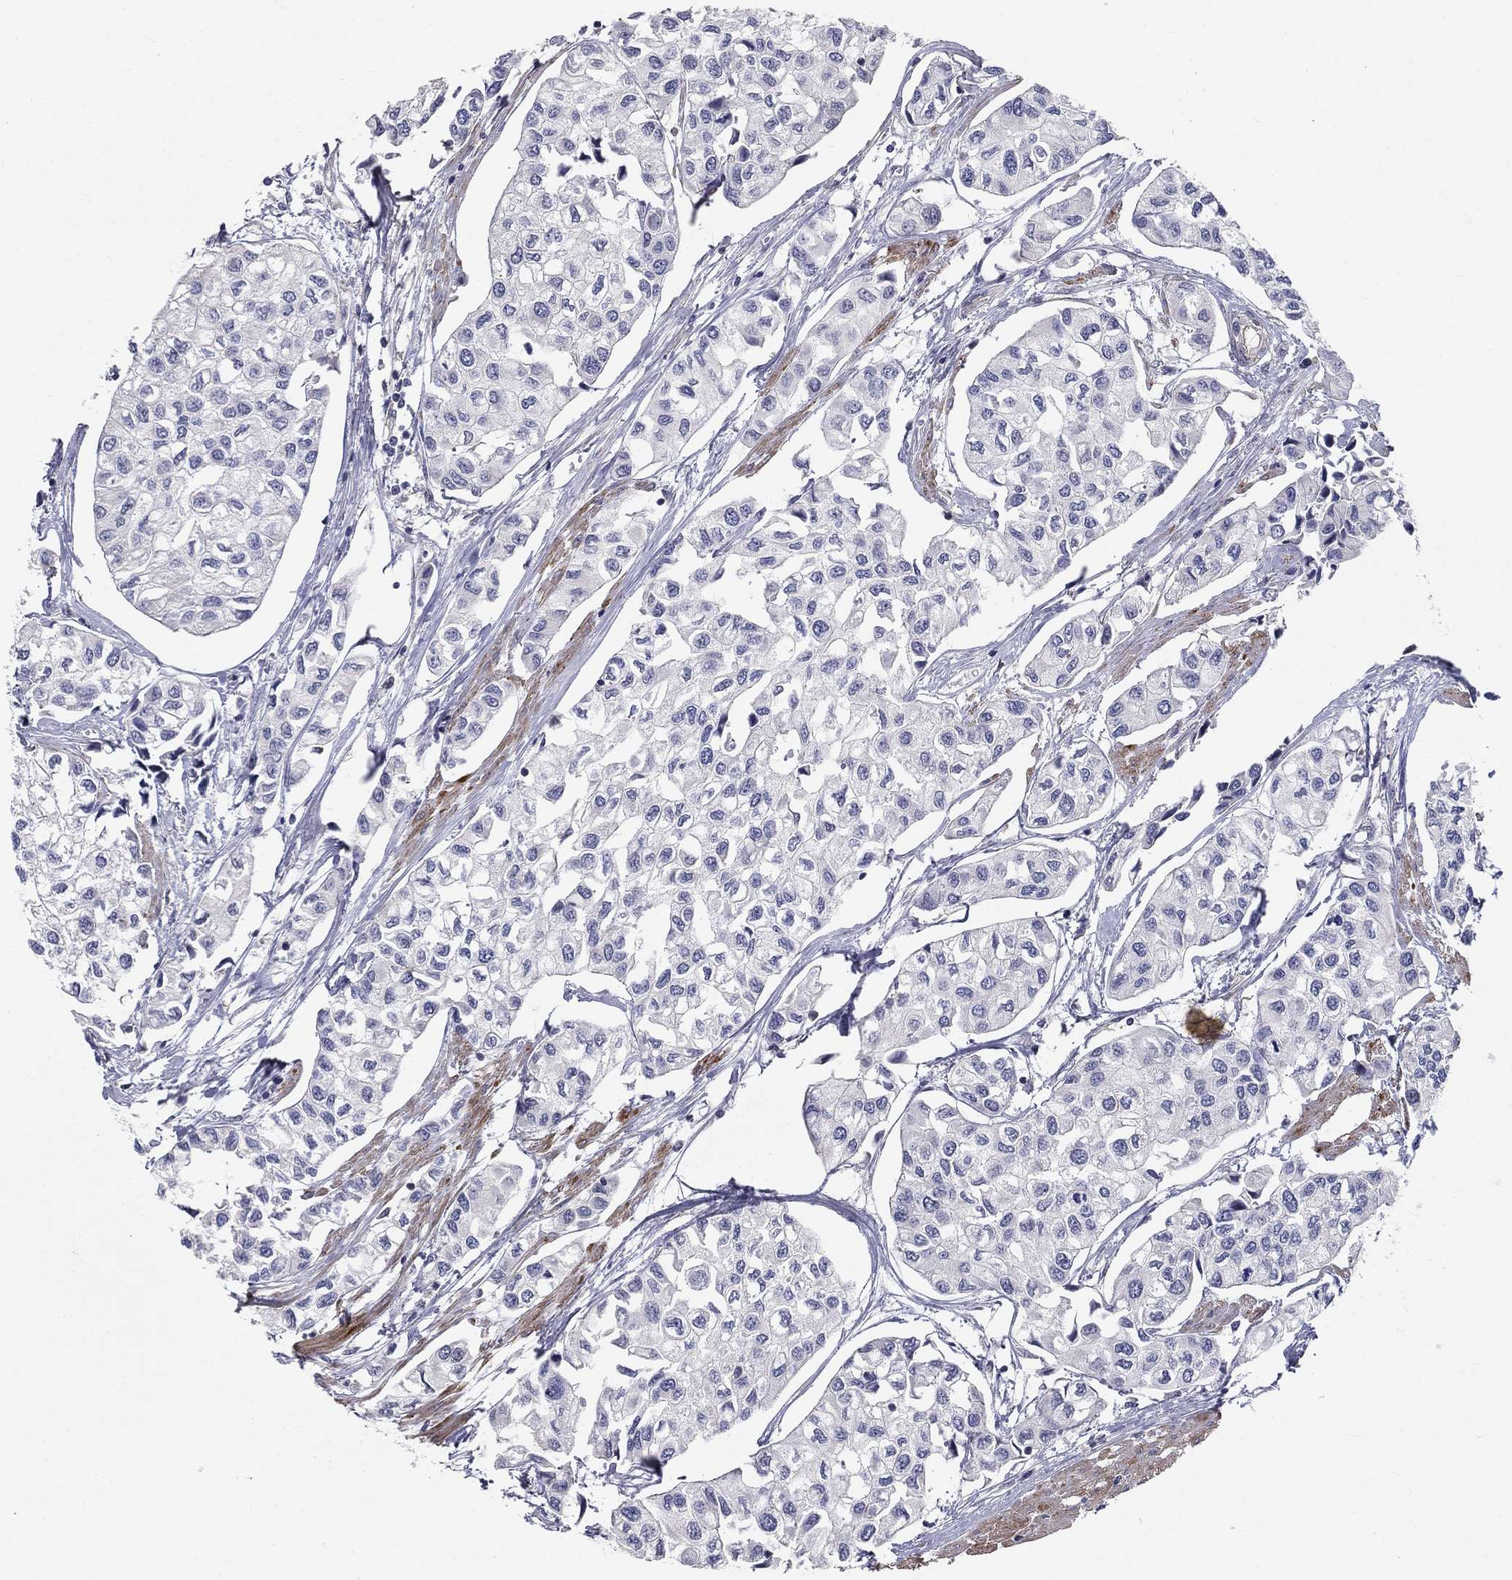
{"staining": {"intensity": "negative", "quantity": "none", "location": "none"}, "tissue": "urothelial cancer", "cell_type": "Tumor cells", "image_type": "cancer", "snomed": [{"axis": "morphology", "description": "Urothelial carcinoma, High grade"}, {"axis": "topography", "description": "Urinary bladder"}], "caption": "This is an IHC micrograph of human urothelial cancer. There is no staining in tumor cells.", "gene": "SYNC", "patient": {"sex": "male", "age": 73}}